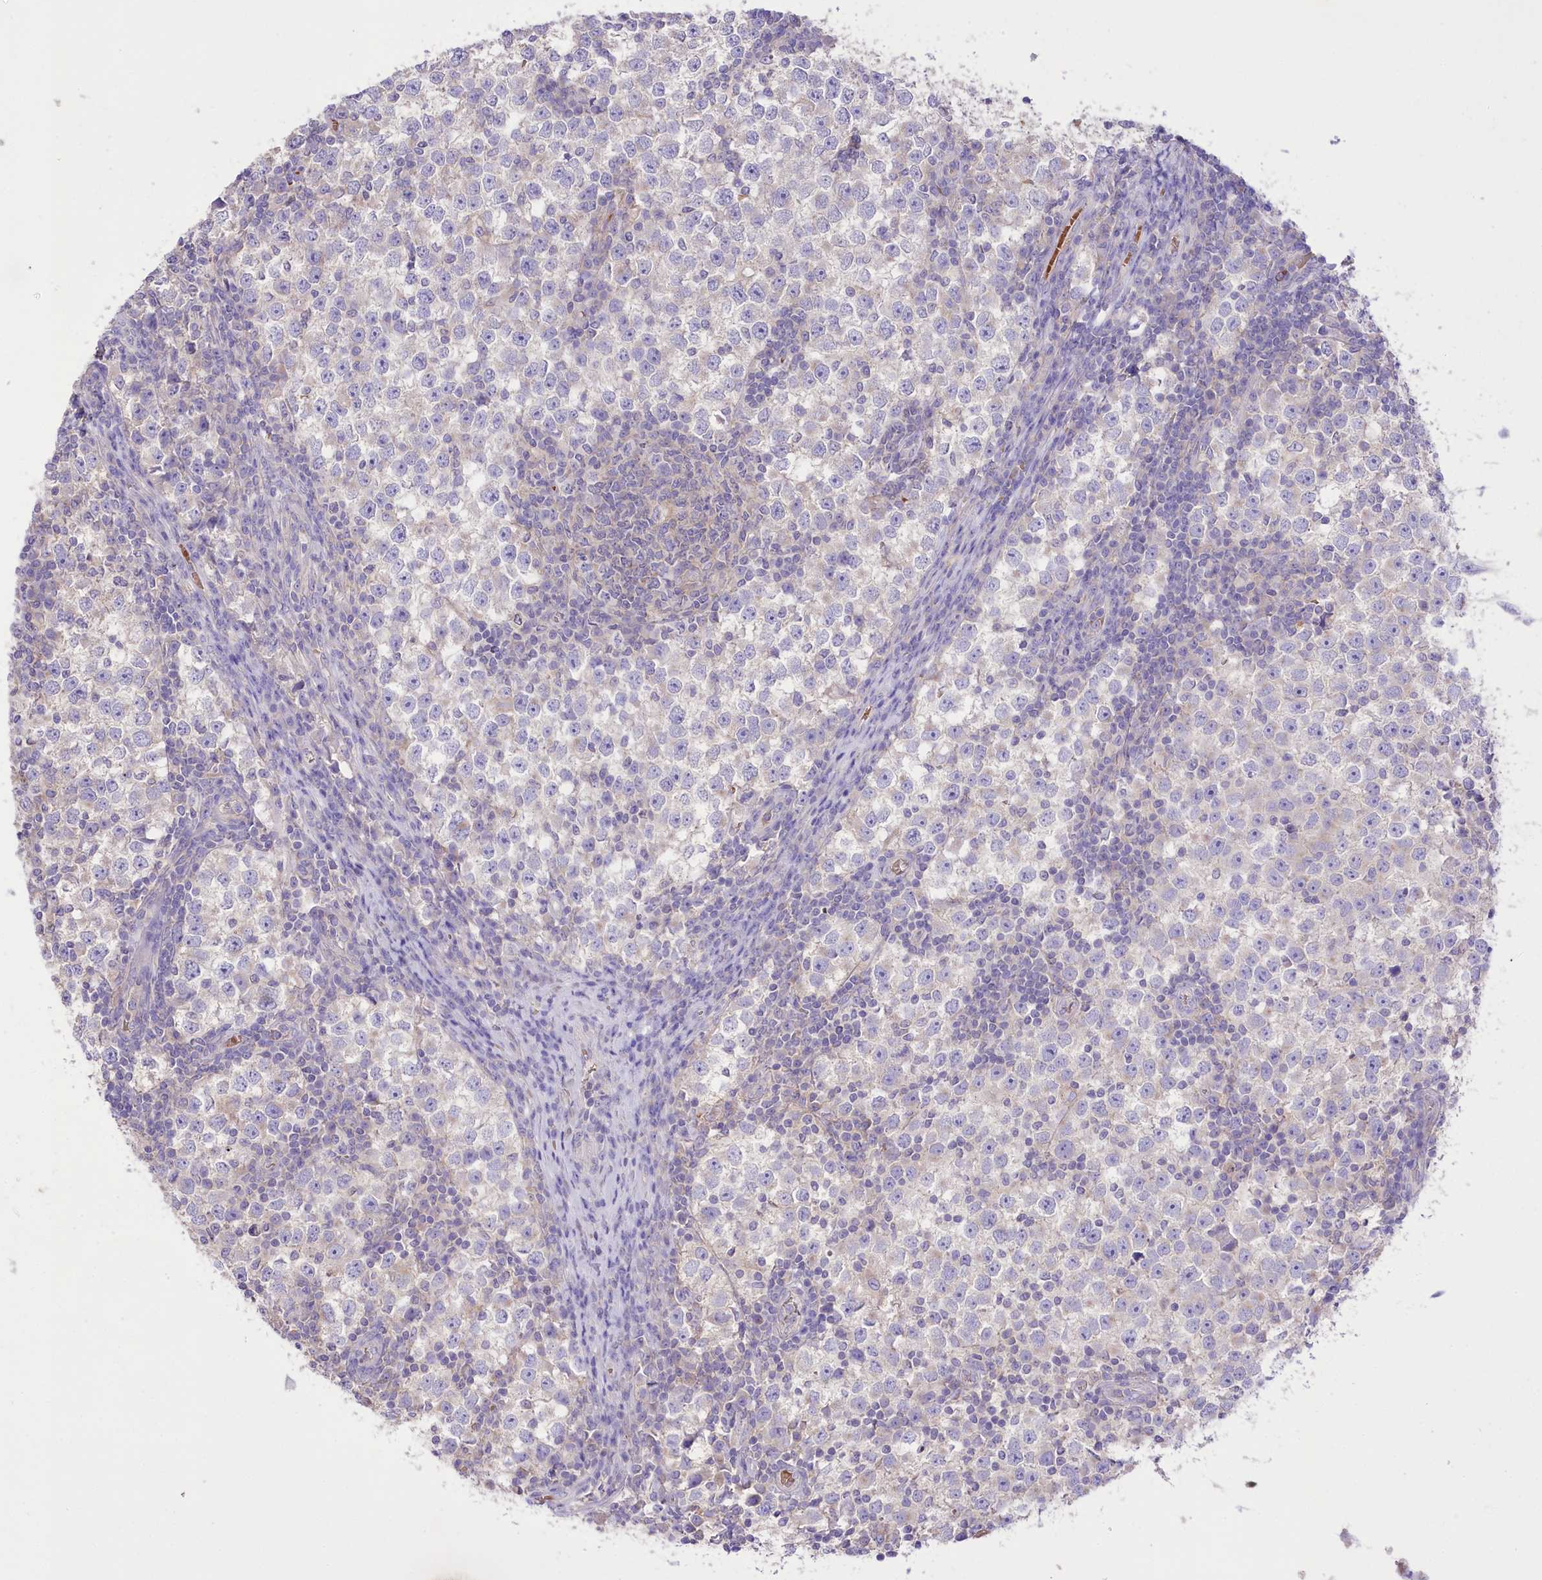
{"staining": {"intensity": "weak", "quantity": "<25%", "location": "cytoplasmic/membranous"}, "tissue": "testis cancer", "cell_type": "Tumor cells", "image_type": "cancer", "snomed": [{"axis": "morphology", "description": "Seminoma, NOS"}, {"axis": "topography", "description": "Testis"}], "caption": "Human testis cancer (seminoma) stained for a protein using IHC exhibits no staining in tumor cells.", "gene": "PRSS53", "patient": {"sex": "male", "age": 65}}